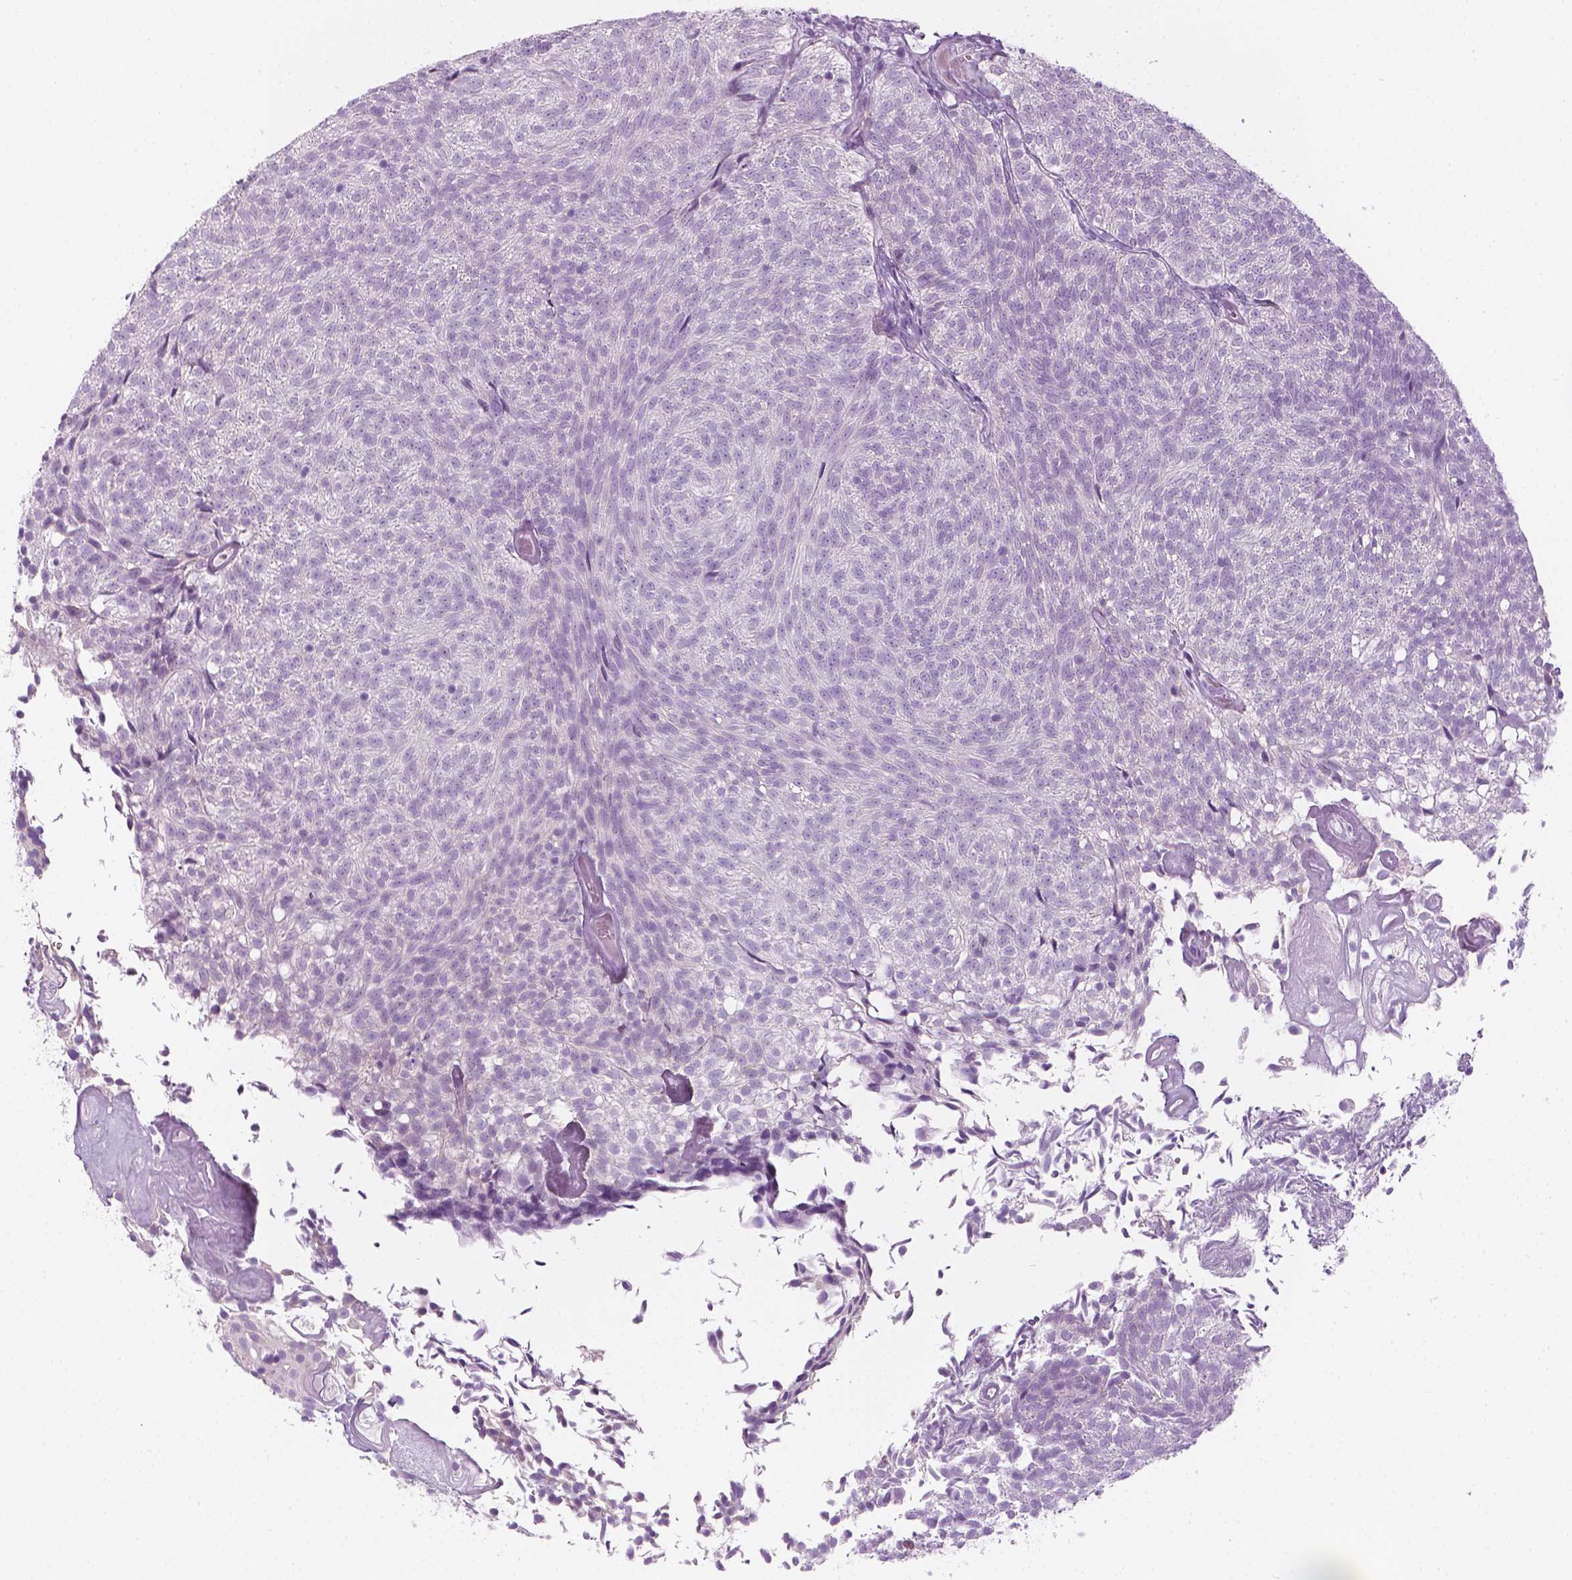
{"staining": {"intensity": "negative", "quantity": "none", "location": "none"}, "tissue": "urothelial cancer", "cell_type": "Tumor cells", "image_type": "cancer", "snomed": [{"axis": "morphology", "description": "Urothelial carcinoma, Low grade"}, {"axis": "topography", "description": "Urinary bladder"}], "caption": "This is a image of immunohistochemistry (IHC) staining of low-grade urothelial carcinoma, which shows no expression in tumor cells. Nuclei are stained in blue.", "gene": "SCG3", "patient": {"sex": "male", "age": 77}}